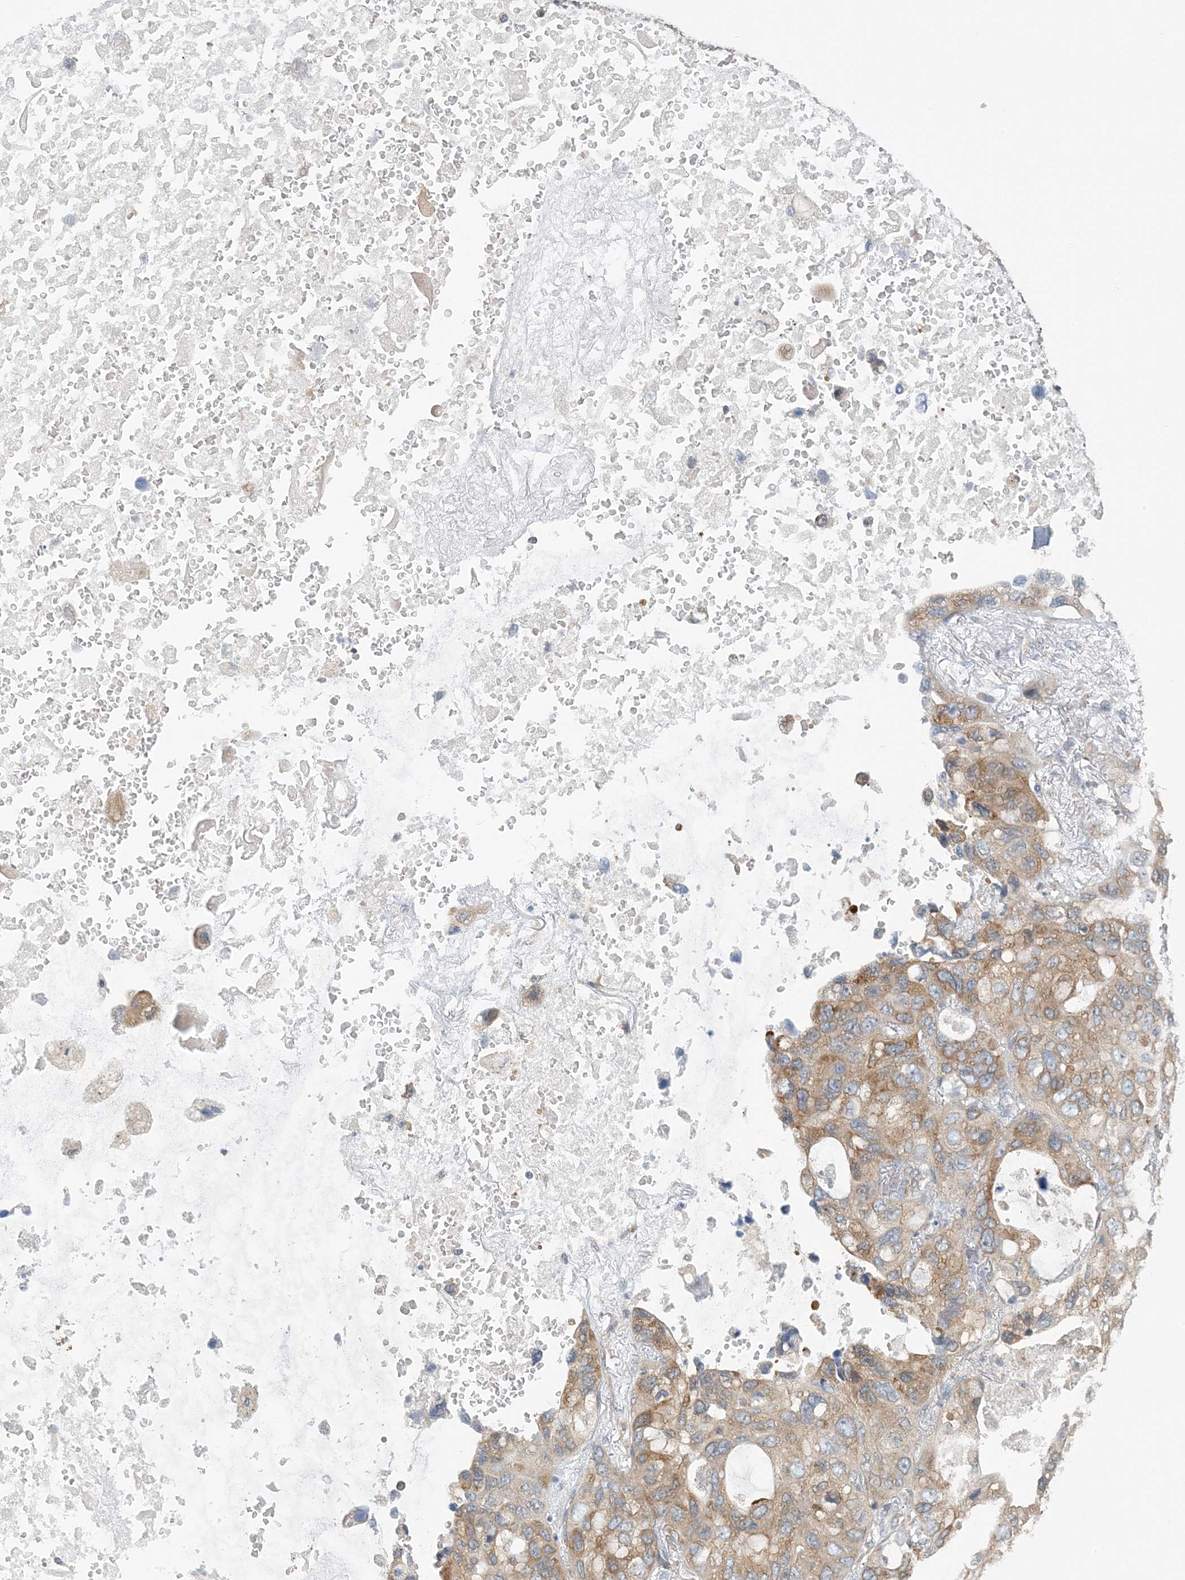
{"staining": {"intensity": "moderate", "quantity": "25%-75%", "location": "cytoplasmic/membranous"}, "tissue": "lung cancer", "cell_type": "Tumor cells", "image_type": "cancer", "snomed": [{"axis": "morphology", "description": "Squamous cell carcinoma, NOS"}, {"axis": "topography", "description": "Lung"}], "caption": "Immunohistochemistry photomicrograph of neoplastic tissue: human lung cancer stained using immunohistochemistry exhibits medium levels of moderate protein expression localized specifically in the cytoplasmic/membranous of tumor cells, appearing as a cytoplasmic/membranous brown color.", "gene": "ATP13A2", "patient": {"sex": "female", "age": 73}}